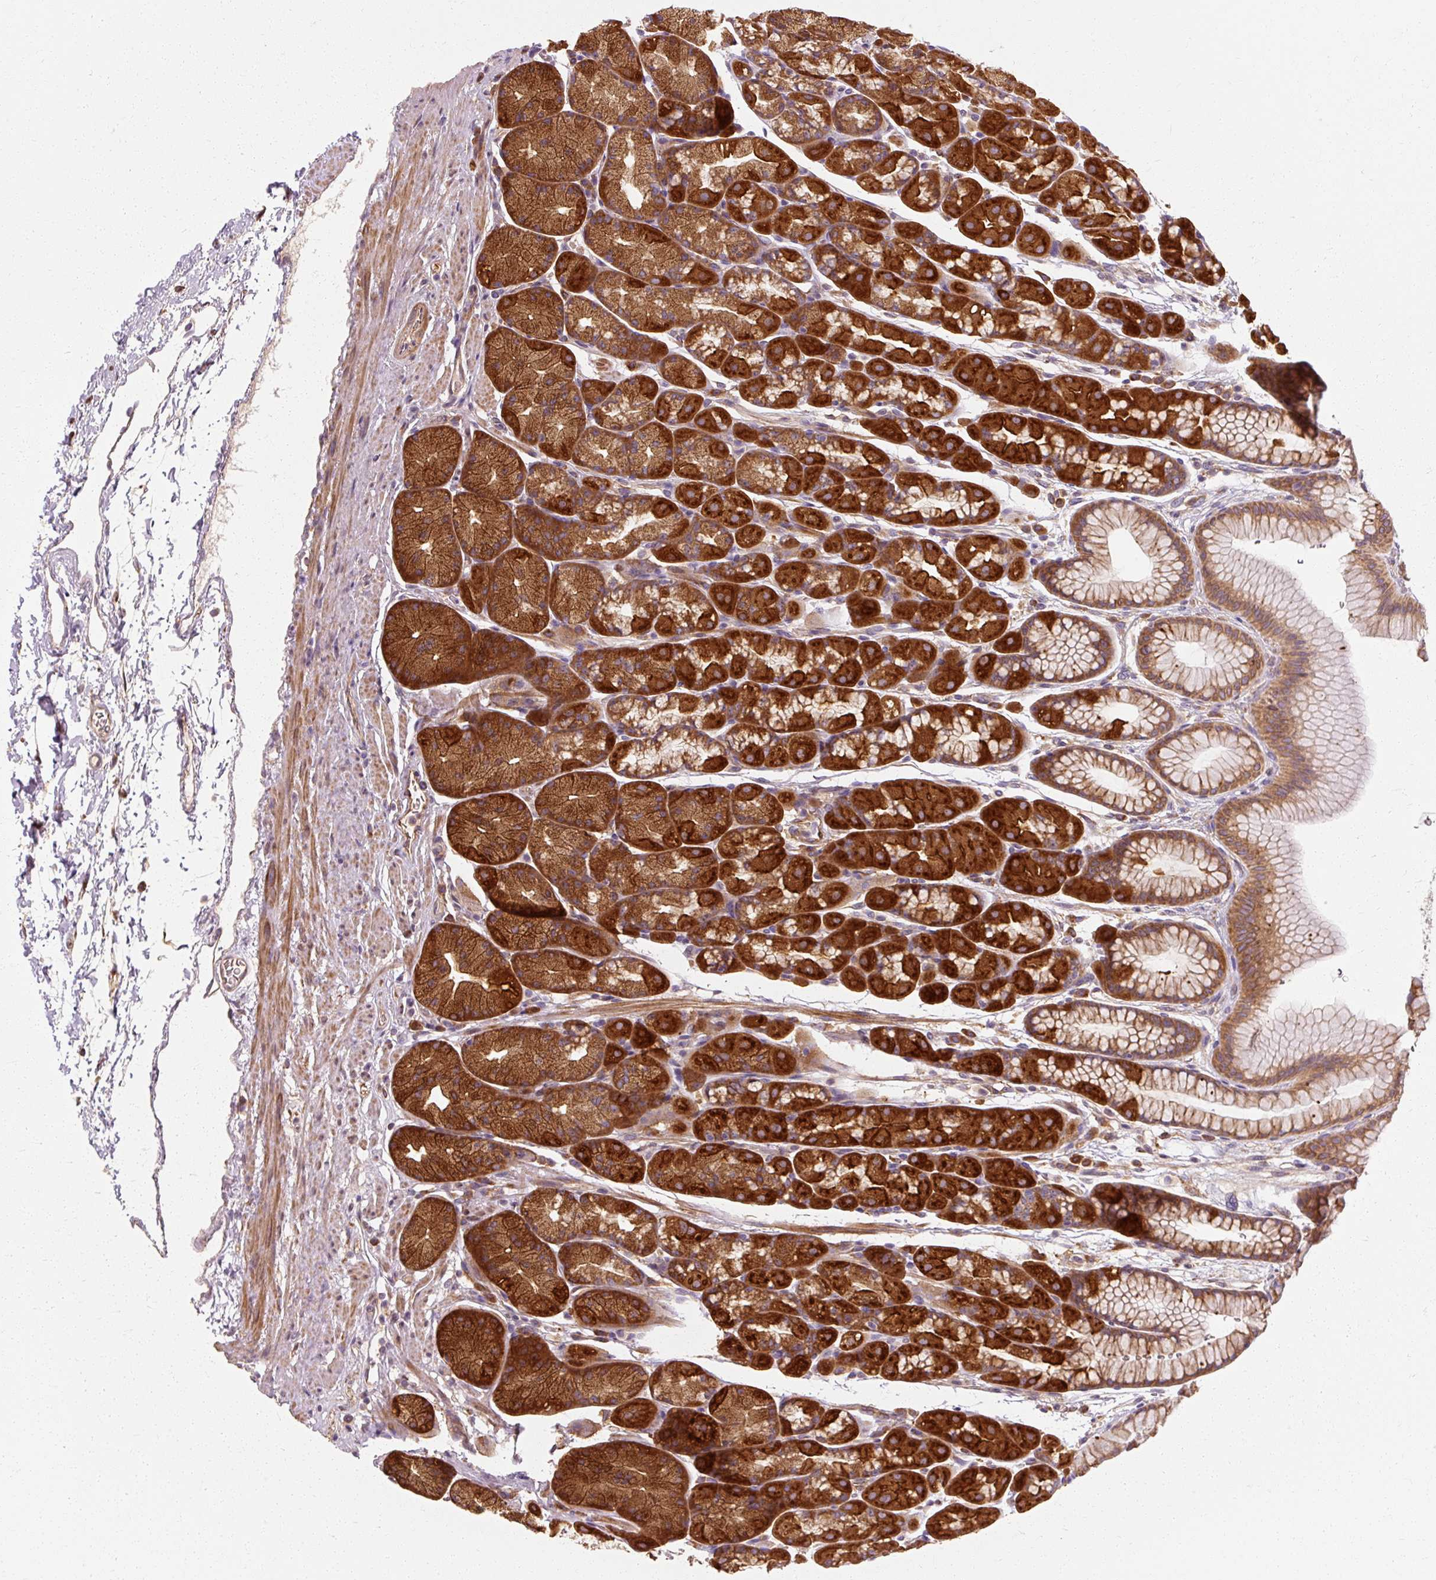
{"staining": {"intensity": "strong", "quantity": ">75%", "location": "cytoplasmic/membranous"}, "tissue": "stomach", "cell_type": "Glandular cells", "image_type": "normal", "snomed": [{"axis": "morphology", "description": "Normal tissue, NOS"}, {"axis": "topography", "description": "Stomach, lower"}], "caption": "Immunohistochemistry (IHC) (DAB (3,3'-diaminobenzidine)) staining of benign human stomach displays strong cytoplasmic/membranous protein staining in about >75% of glandular cells.", "gene": "TBC1D4", "patient": {"sex": "male", "age": 67}}